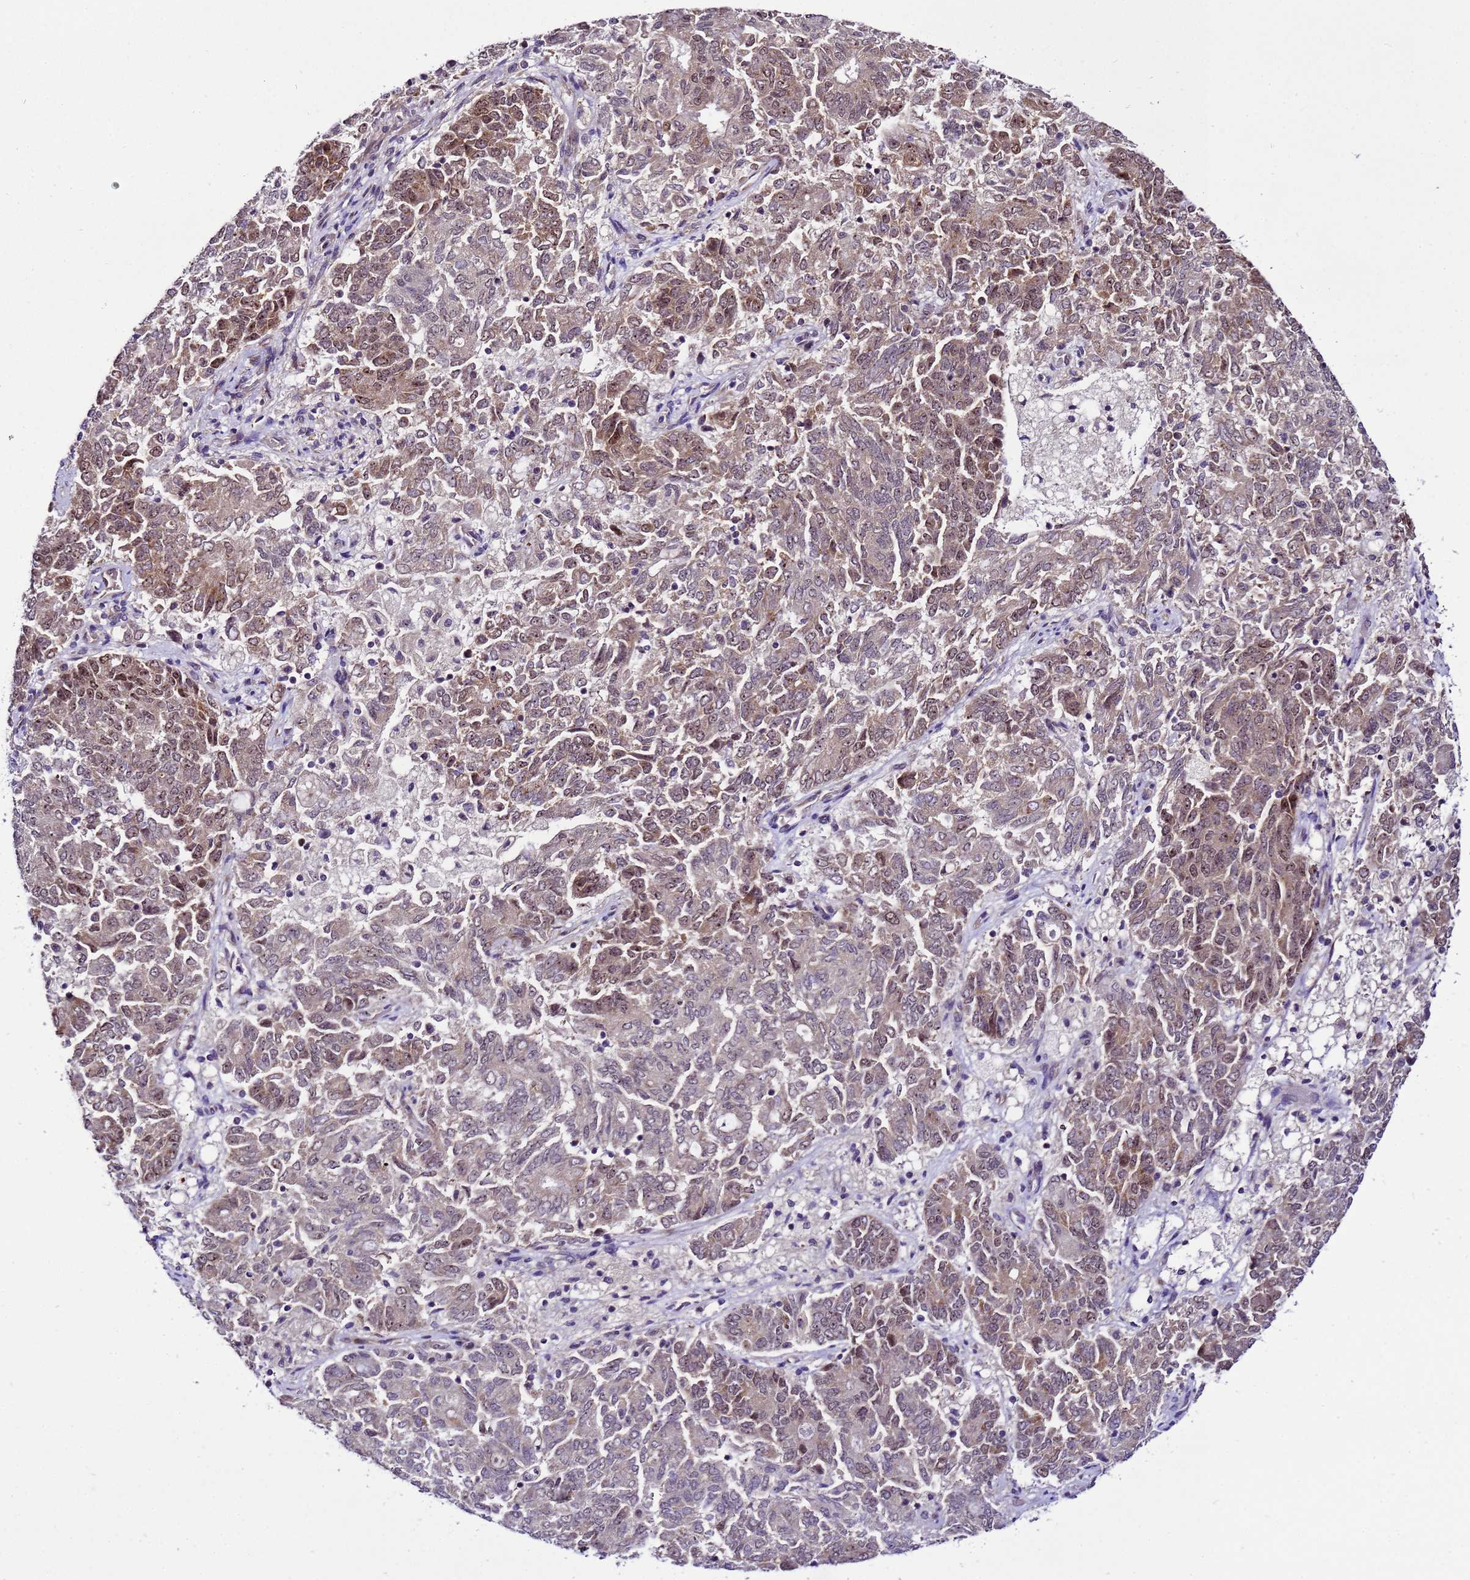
{"staining": {"intensity": "moderate", "quantity": "25%-75%", "location": "cytoplasmic/membranous,nuclear"}, "tissue": "endometrial cancer", "cell_type": "Tumor cells", "image_type": "cancer", "snomed": [{"axis": "morphology", "description": "Adenocarcinoma, NOS"}, {"axis": "topography", "description": "Endometrium"}], "caption": "IHC staining of endometrial cancer (adenocarcinoma), which exhibits medium levels of moderate cytoplasmic/membranous and nuclear expression in about 25%-75% of tumor cells indicating moderate cytoplasmic/membranous and nuclear protein staining. The staining was performed using DAB (3,3'-diaminobenzidine) (brown) for protein detection and nuclei were counterstained in hematoxylin (blue).", "gene": "SLX4IP", "patient": {"sex": "female", "age": 80}}